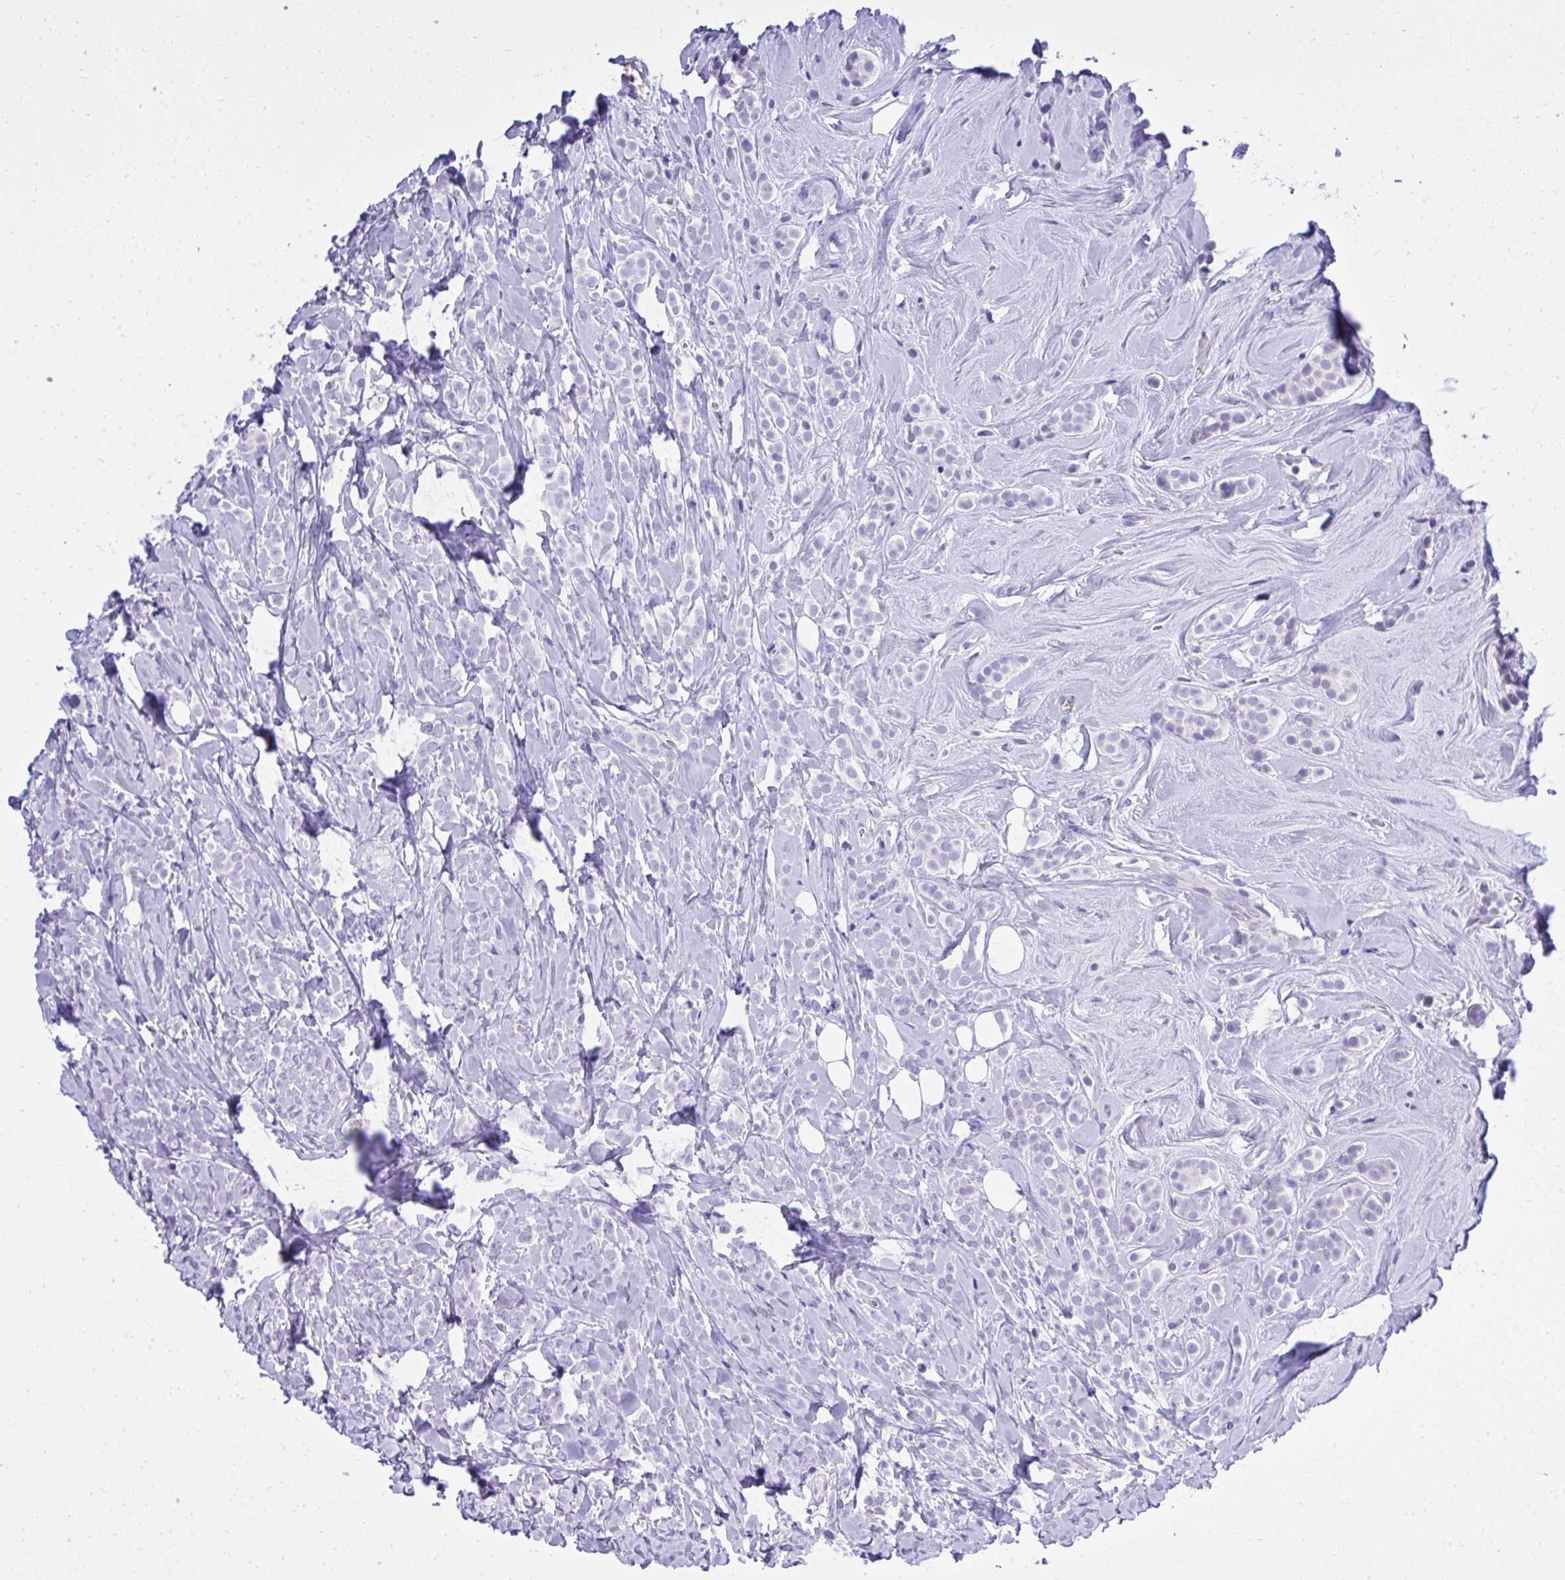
{"staining": {"intensity": "negative", "quantity": "none", "location": "none"}, "tissue": "breast cancer", "cell_type": "Tumor cells", "image_type": "cancer", "snomed": [{"axis": "morphology", "description": "Lobular carcinoma"}, {"axis": "topography", "description": "Breast"}], "caption": "The immunohistochemistry (IHC) micrograph has no significant expression in tumor cells of lobular carcinoma (breast) tissue. (Immunohistochemistry, brightfield microscopy, high magnification).", "gene": "ST6GALNAC3", "patient": {"sex": "female", "age": 49}}